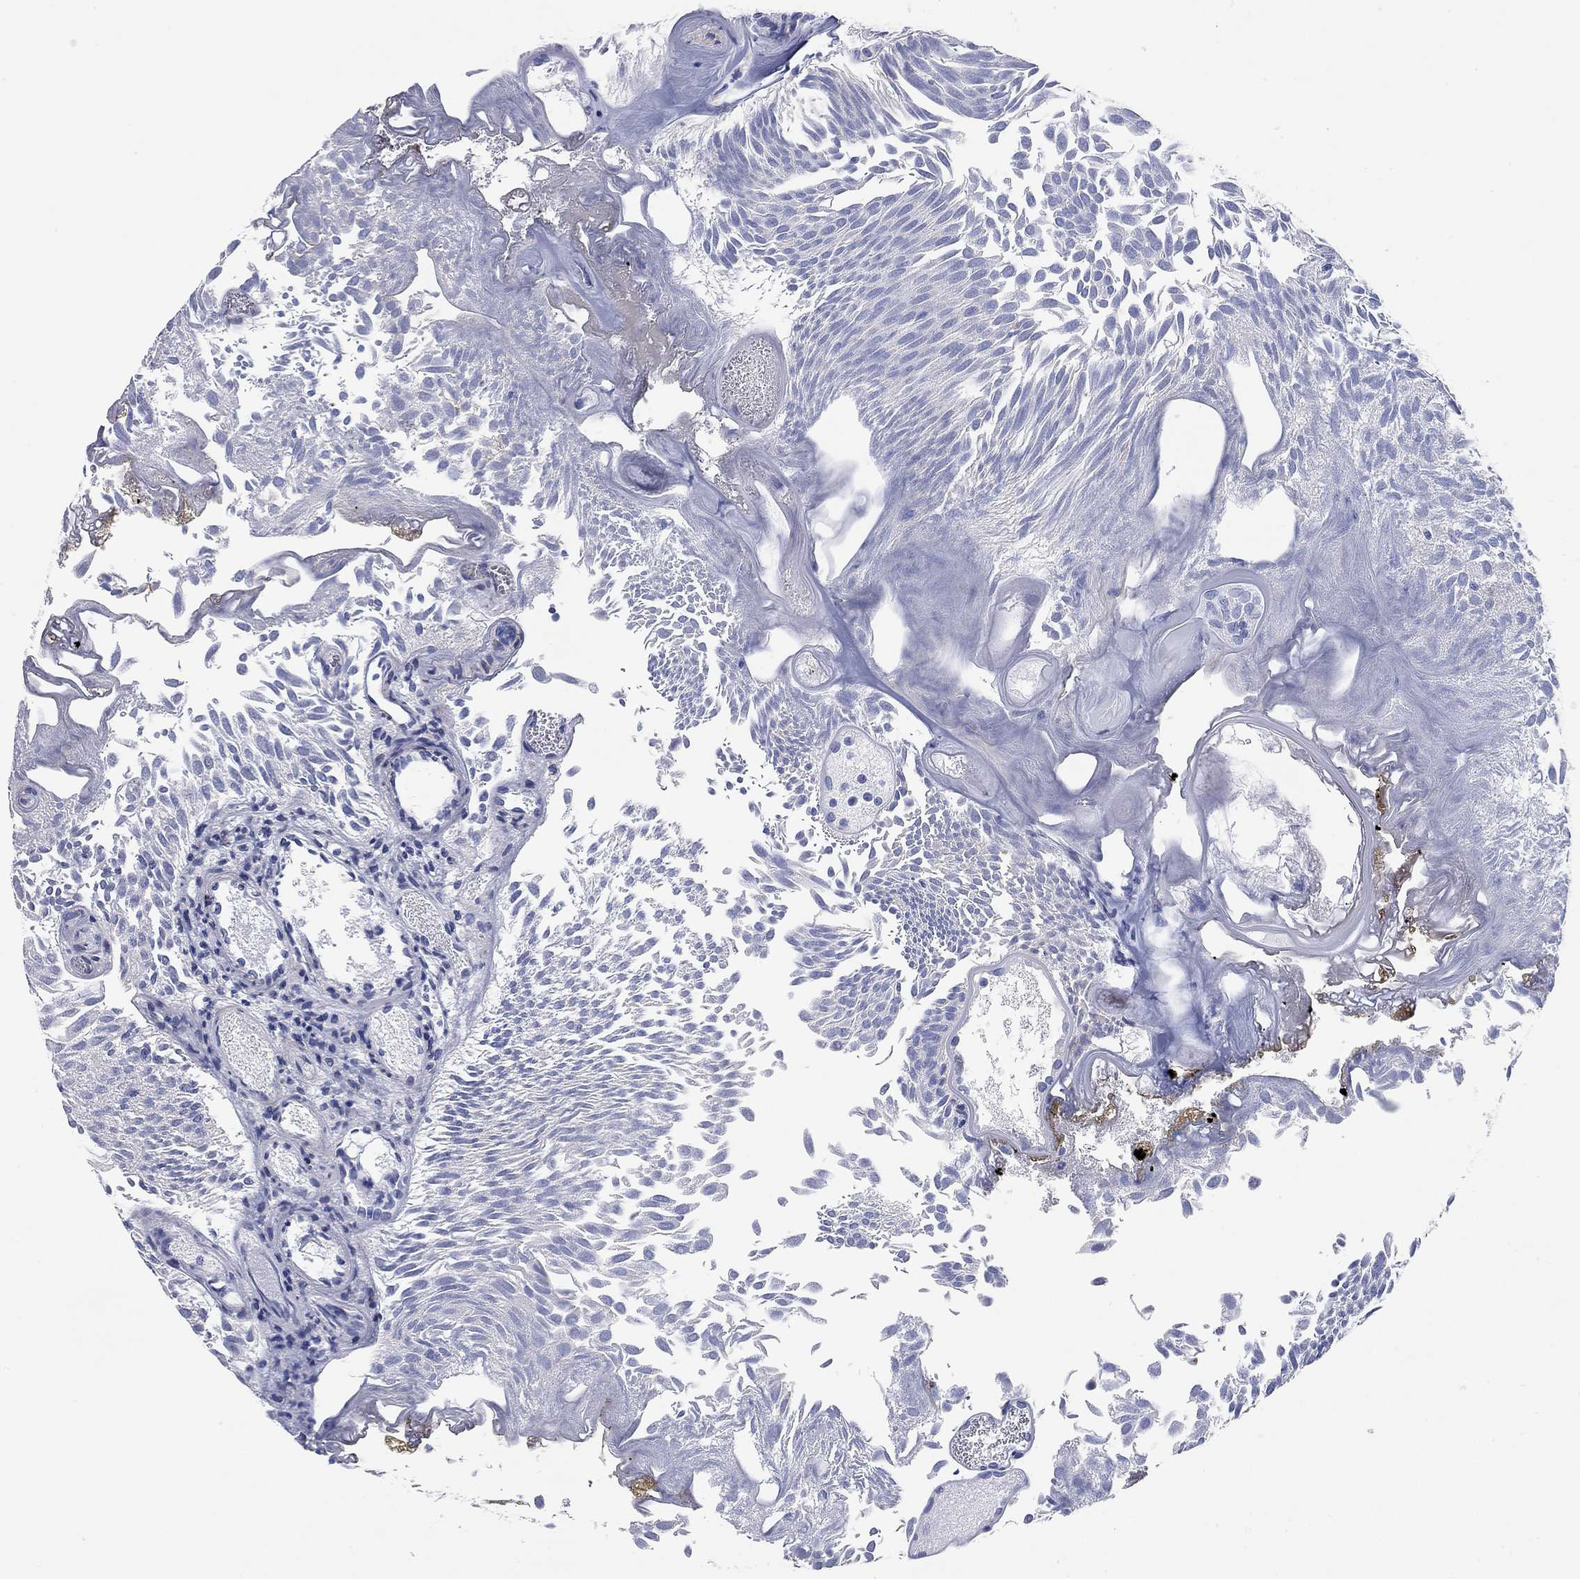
{"staining": {"intensity": "negative", "quantity": "none", "location": "none"}, "tissue": "urothelial cancer", "cell_type": "Tumor cells", "image_type": "cancer", "snomed": [{"axis": "morphology", "description": "Urothelial carcinoma, Low grade"}, {"axis": "topography", "description": "Urinary bladder"}], "caption": "Protein analysis of urothelial cancer reveals no significant staining in tumor cells. The staining is performed using DAB brown chromogen with nuclei counter-stained in using hematoxylin.", "gene": "CHI3L2", "patient": {"sex": "male", "age": 52}}